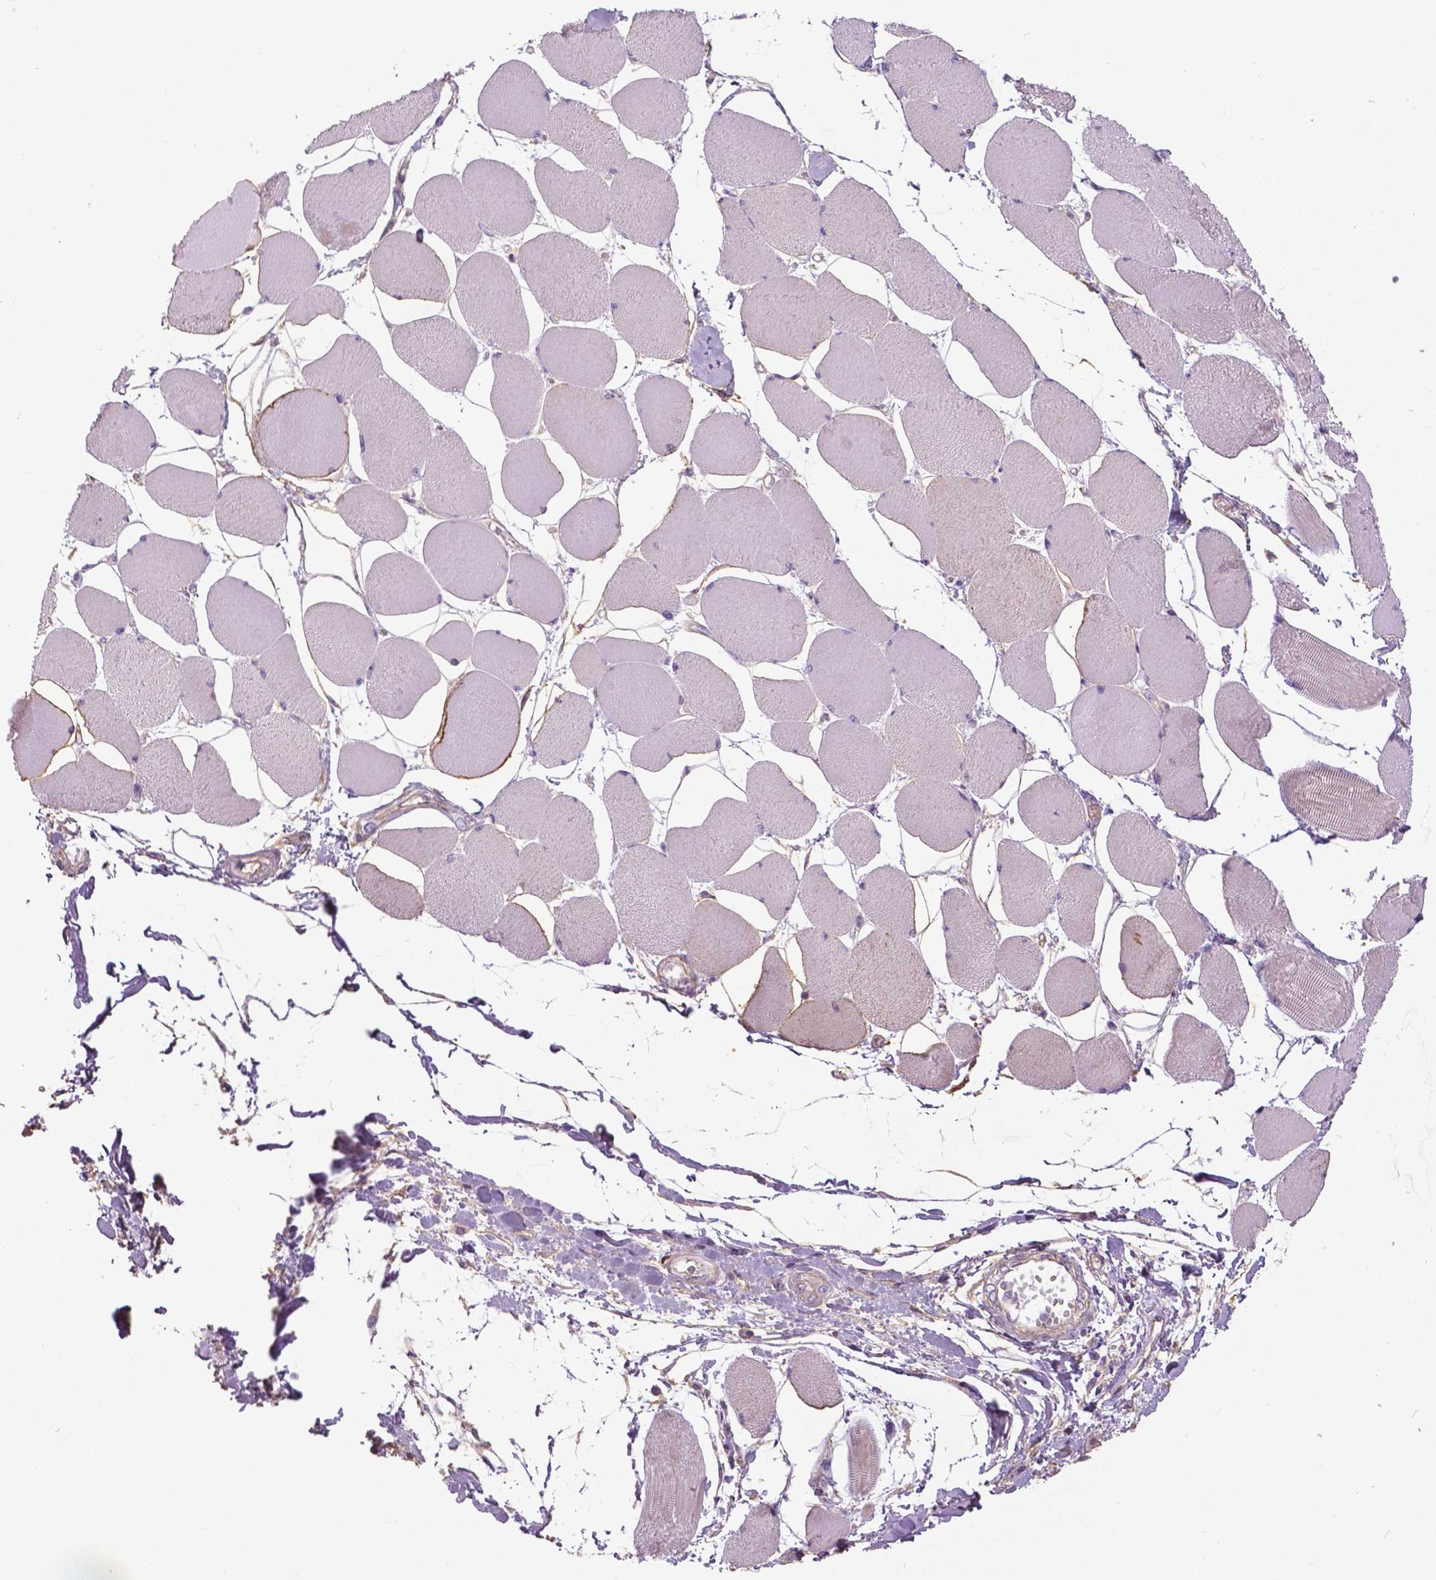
{"staining": {"intensity": "weak", "quantity": "25%-75%", "location": "cytoplasmic/membranous"}, "tissue": "skeletal muscle", "cell_type": "Myocytes", "image_type": "normal", "snomed": [{"axis": "morphology", "description": "Normal tissue, NOS"}, {"axis": "topography", "description": "Skeletal muscle"}], "caption": "Immunohistochemical staining of benign skeletal muscle exhibits 25%-75% levels of weak cytoplasmic/membranous protein staining in about 25%-75% of myocytes.", "gene": "ANXA13", "patient": {"sex": "female", "age": 75}}